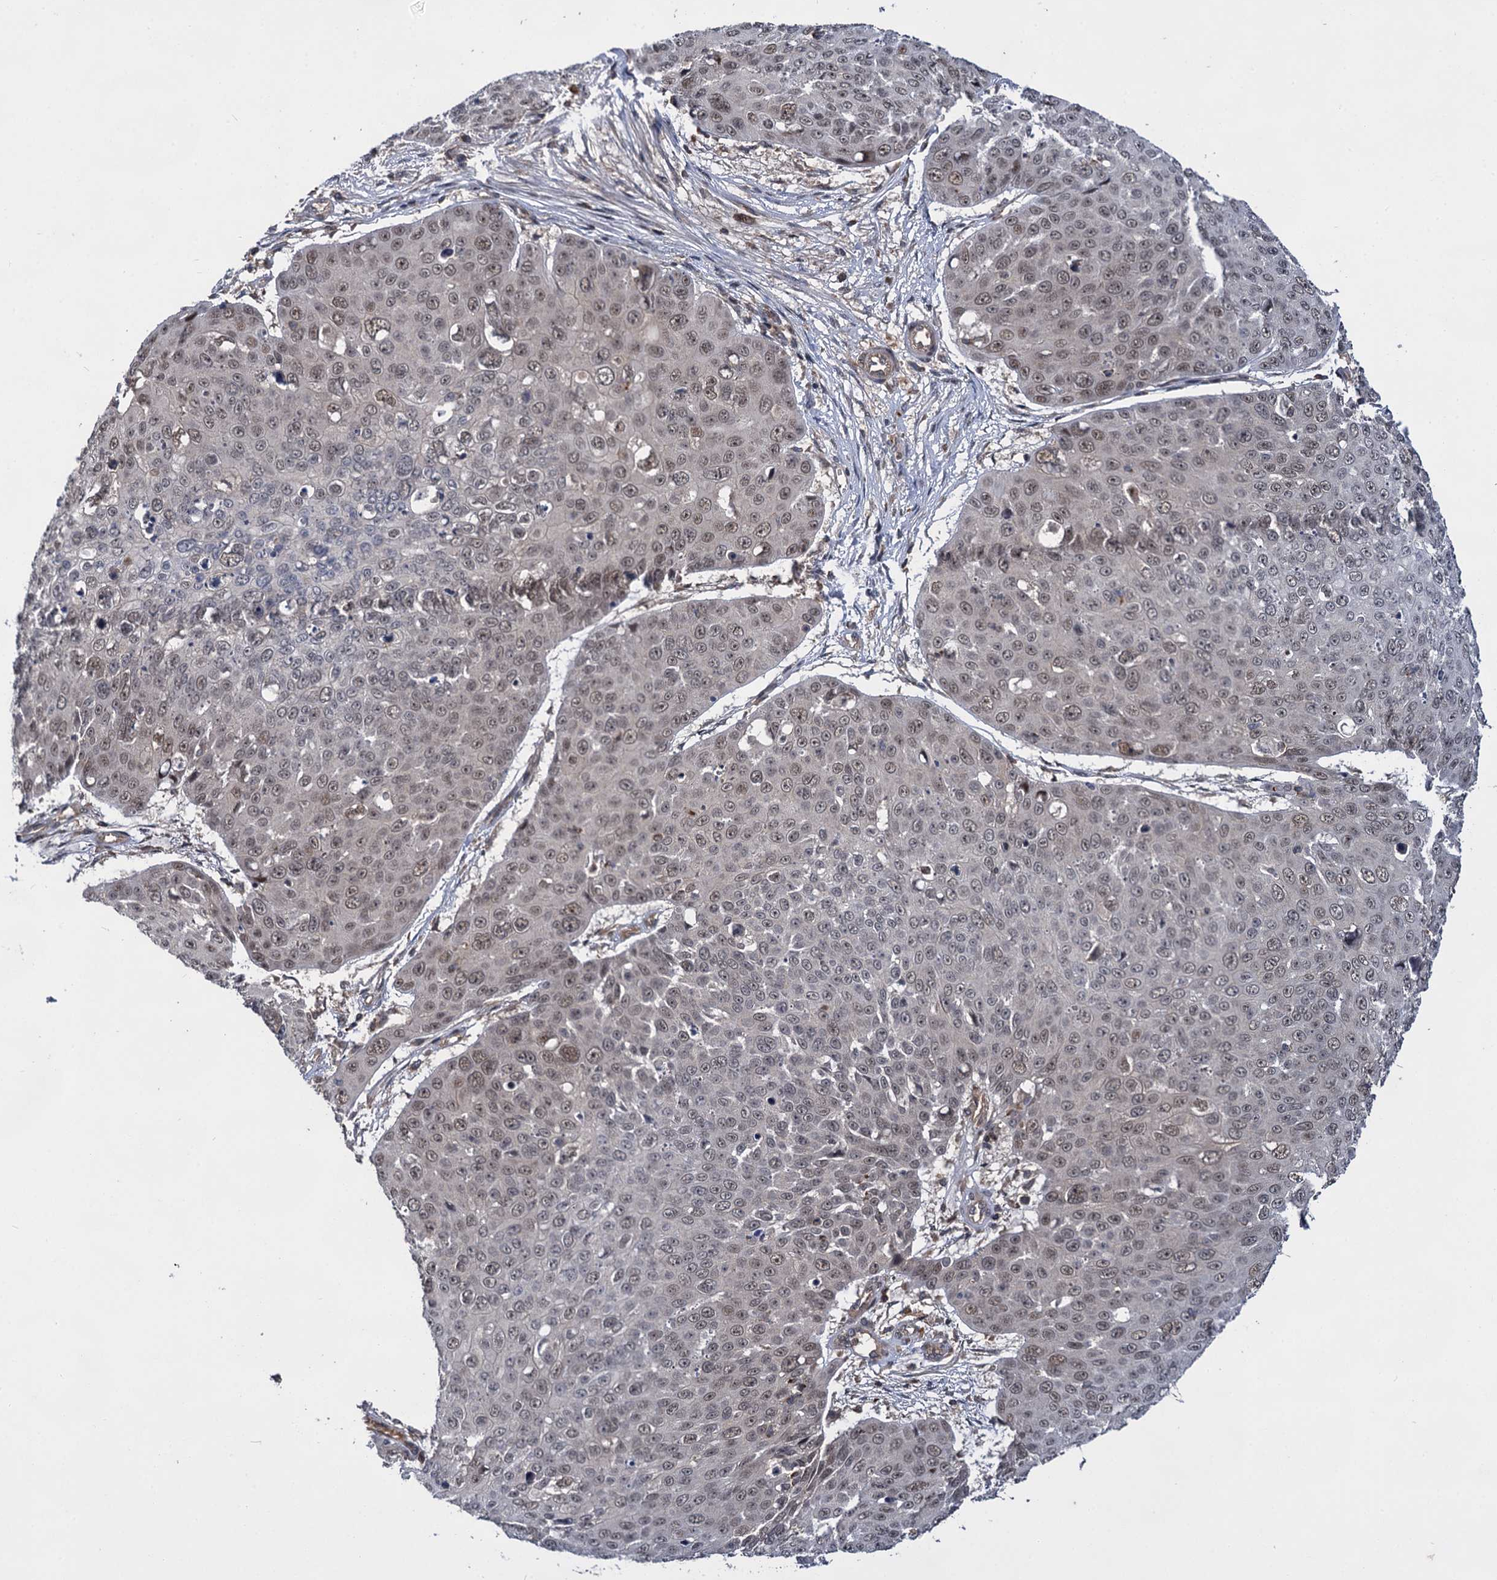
{"staining": {"intensity": "weak", "quantity": ">75%", "location": "nuclear"}, "tissue": "skin cancer", "cell_type": "Tumor cells", "image_type": "cancer", "snomed": [{"axis": "morphology", "description": "Squamous cell carcinoma, NOS"}, {"axis": "topography", "description": "Skin"}], "caption": "Human skin cancer (squamous cell carcinoma) stained with a brown dye reveals weak nuclear positive staining in about >75% of tumor cells.", "gene": "ABLIM1", "patient": {"sex": "male", "age": 71}}